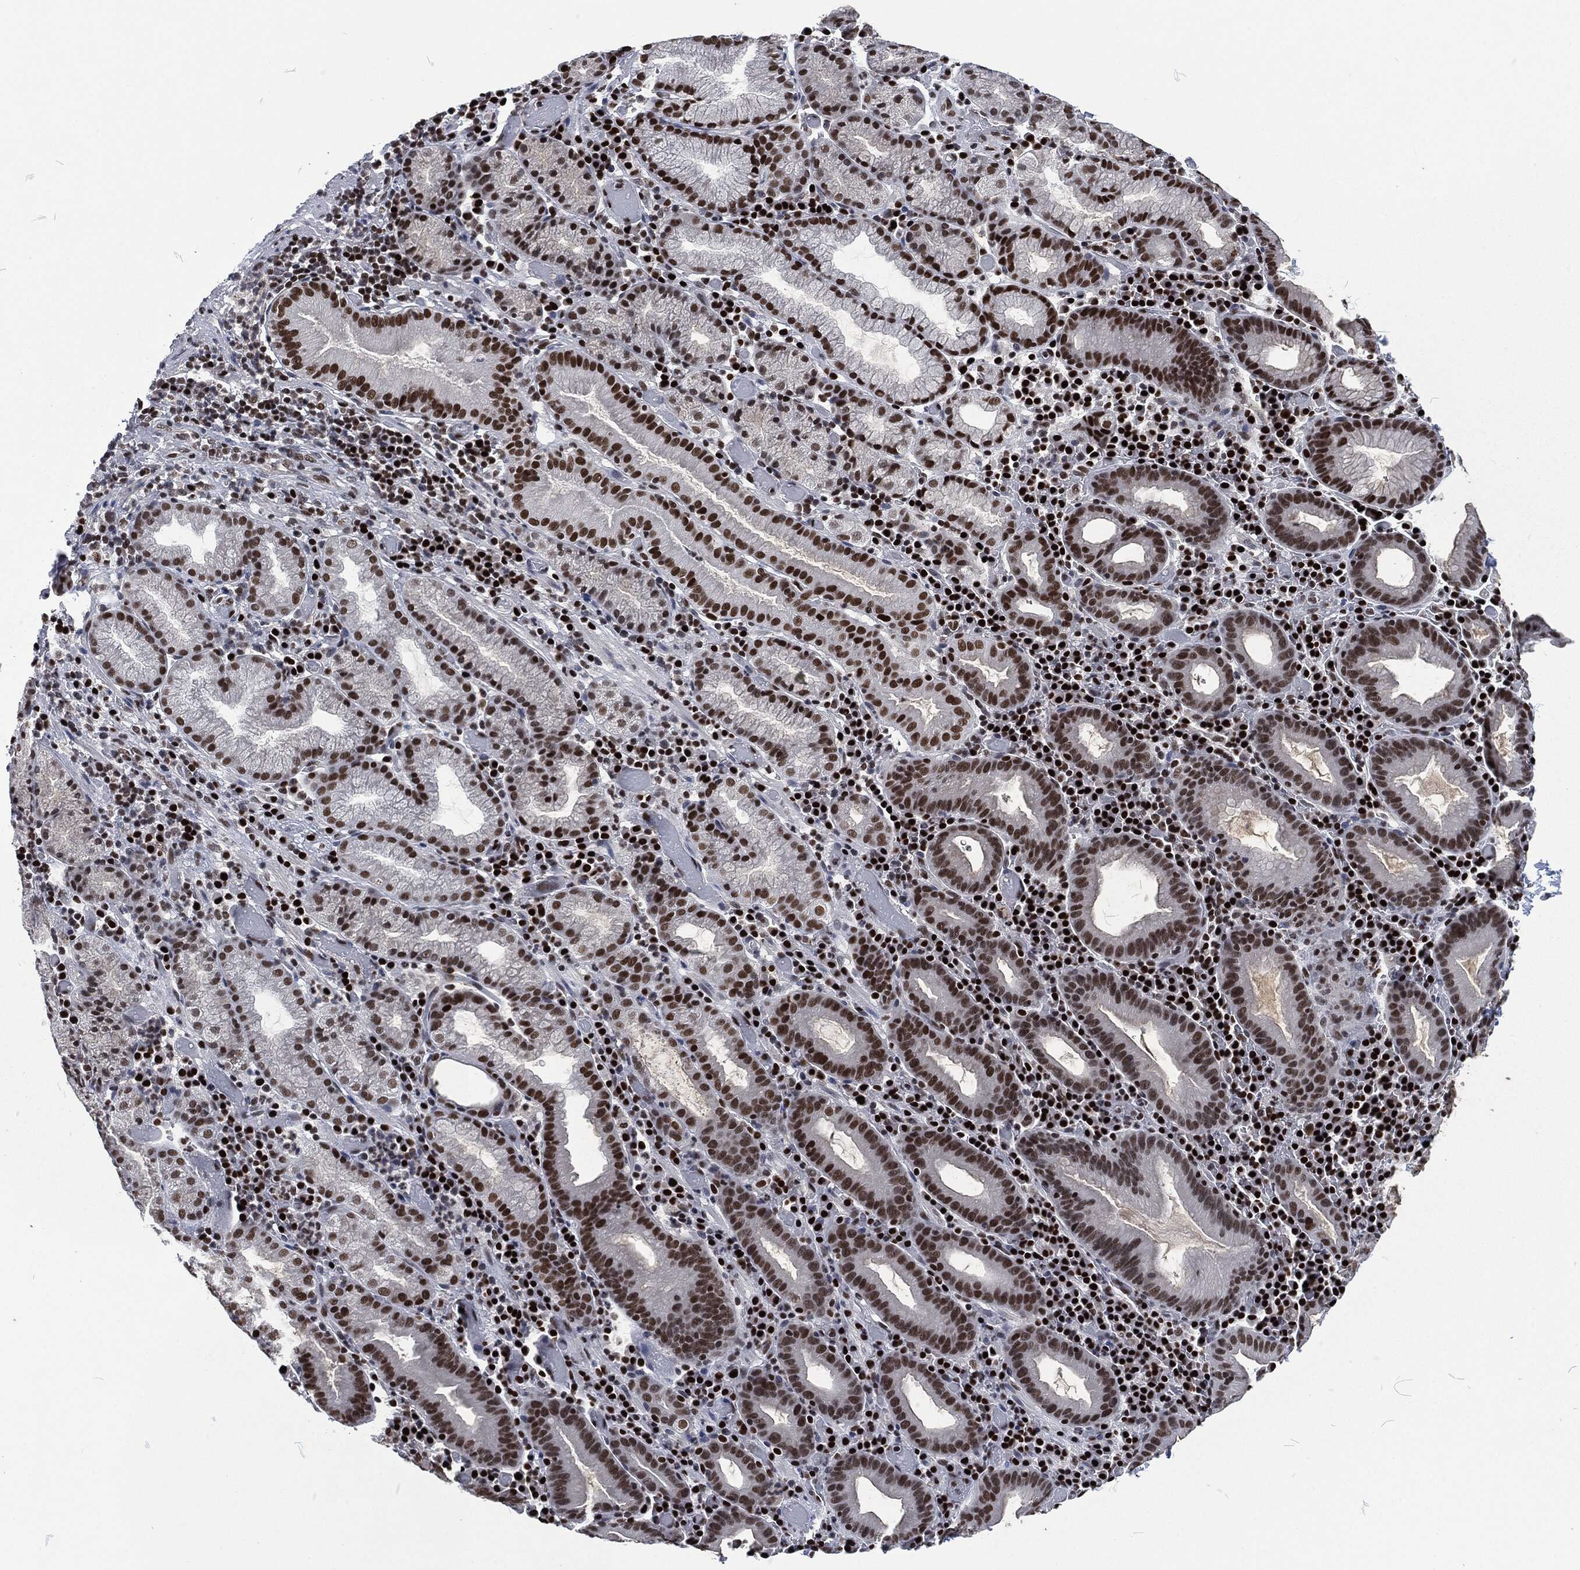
{"staining": {"intensity": "strong", "quantity": "25%-75%", "location": "nuclear"}, "tissue": "stomach cancer", "cell_type": "Tumor cells", "image_type": "cancer", "snomed": [{"axis": "morphology", "description": "Adenocarcinoma, NOS"}, {"axis": "topography", "description": "Stomach"}], "caption": "A micrograph showing strong nuclear expression in about 25%-75% of tumor cells in stomach cancer, as visualized by brown immunohistochemical staining.", "gene": "DCPS", "patient": {"sex": "male", "age": 79}}